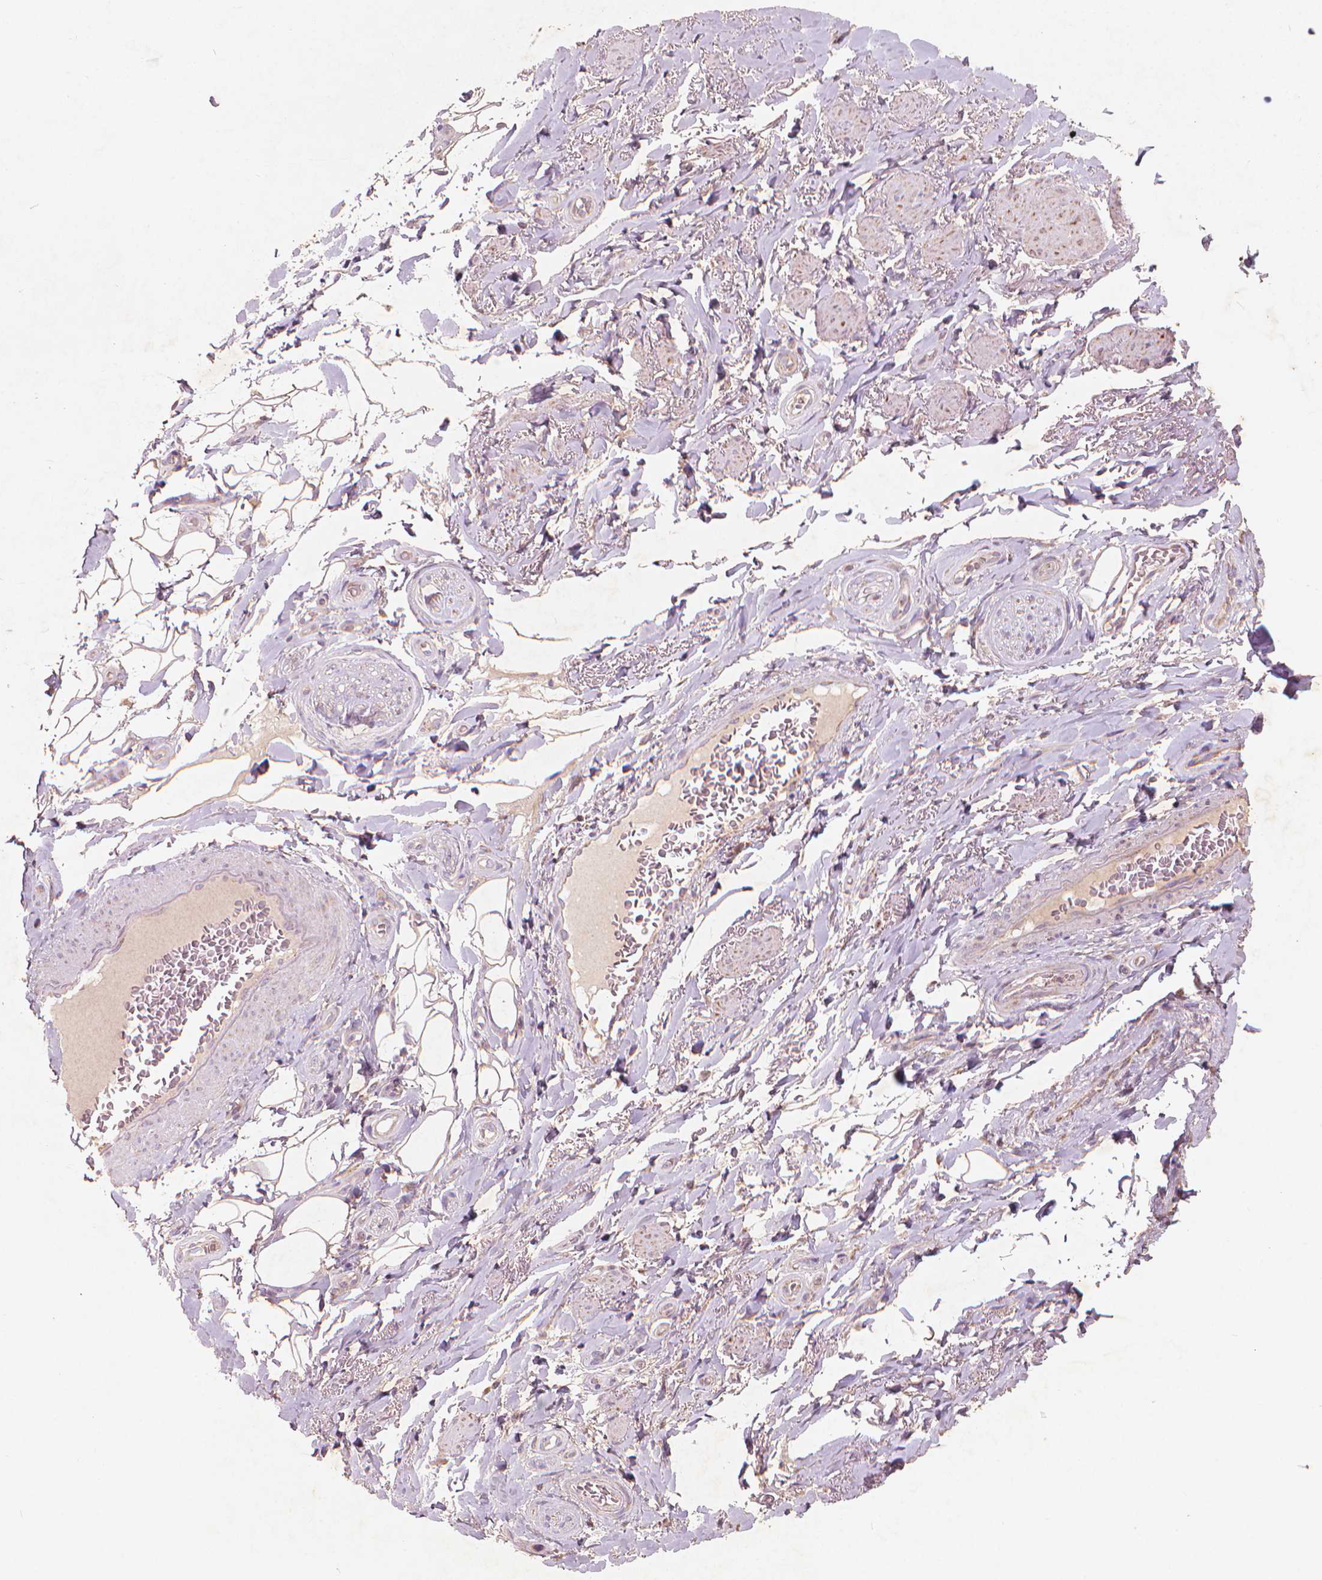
{"staining": {"intensity": "weak", "quantity": ">75%", "location": "cytoplasmic/membranous"}, "tissue": "adipose tissue", "cell_type": "Adipocytes", "image_type": "normal", "snomed": [{"axis": "morphology", "description": "Normal tissue, NOS"}, {"axis": "topography", "description": "Anal"}, {"axis": "topography", "description": "Peripheral nerve tissue"}], "caption": "This is an image of IHC staining of benign adipose tissue, which shows weak positivity in the cytoplasmic/membranous of adipocytes.", "gene": "NLRX1", "patient": {"sex": "male", "age": 53}}